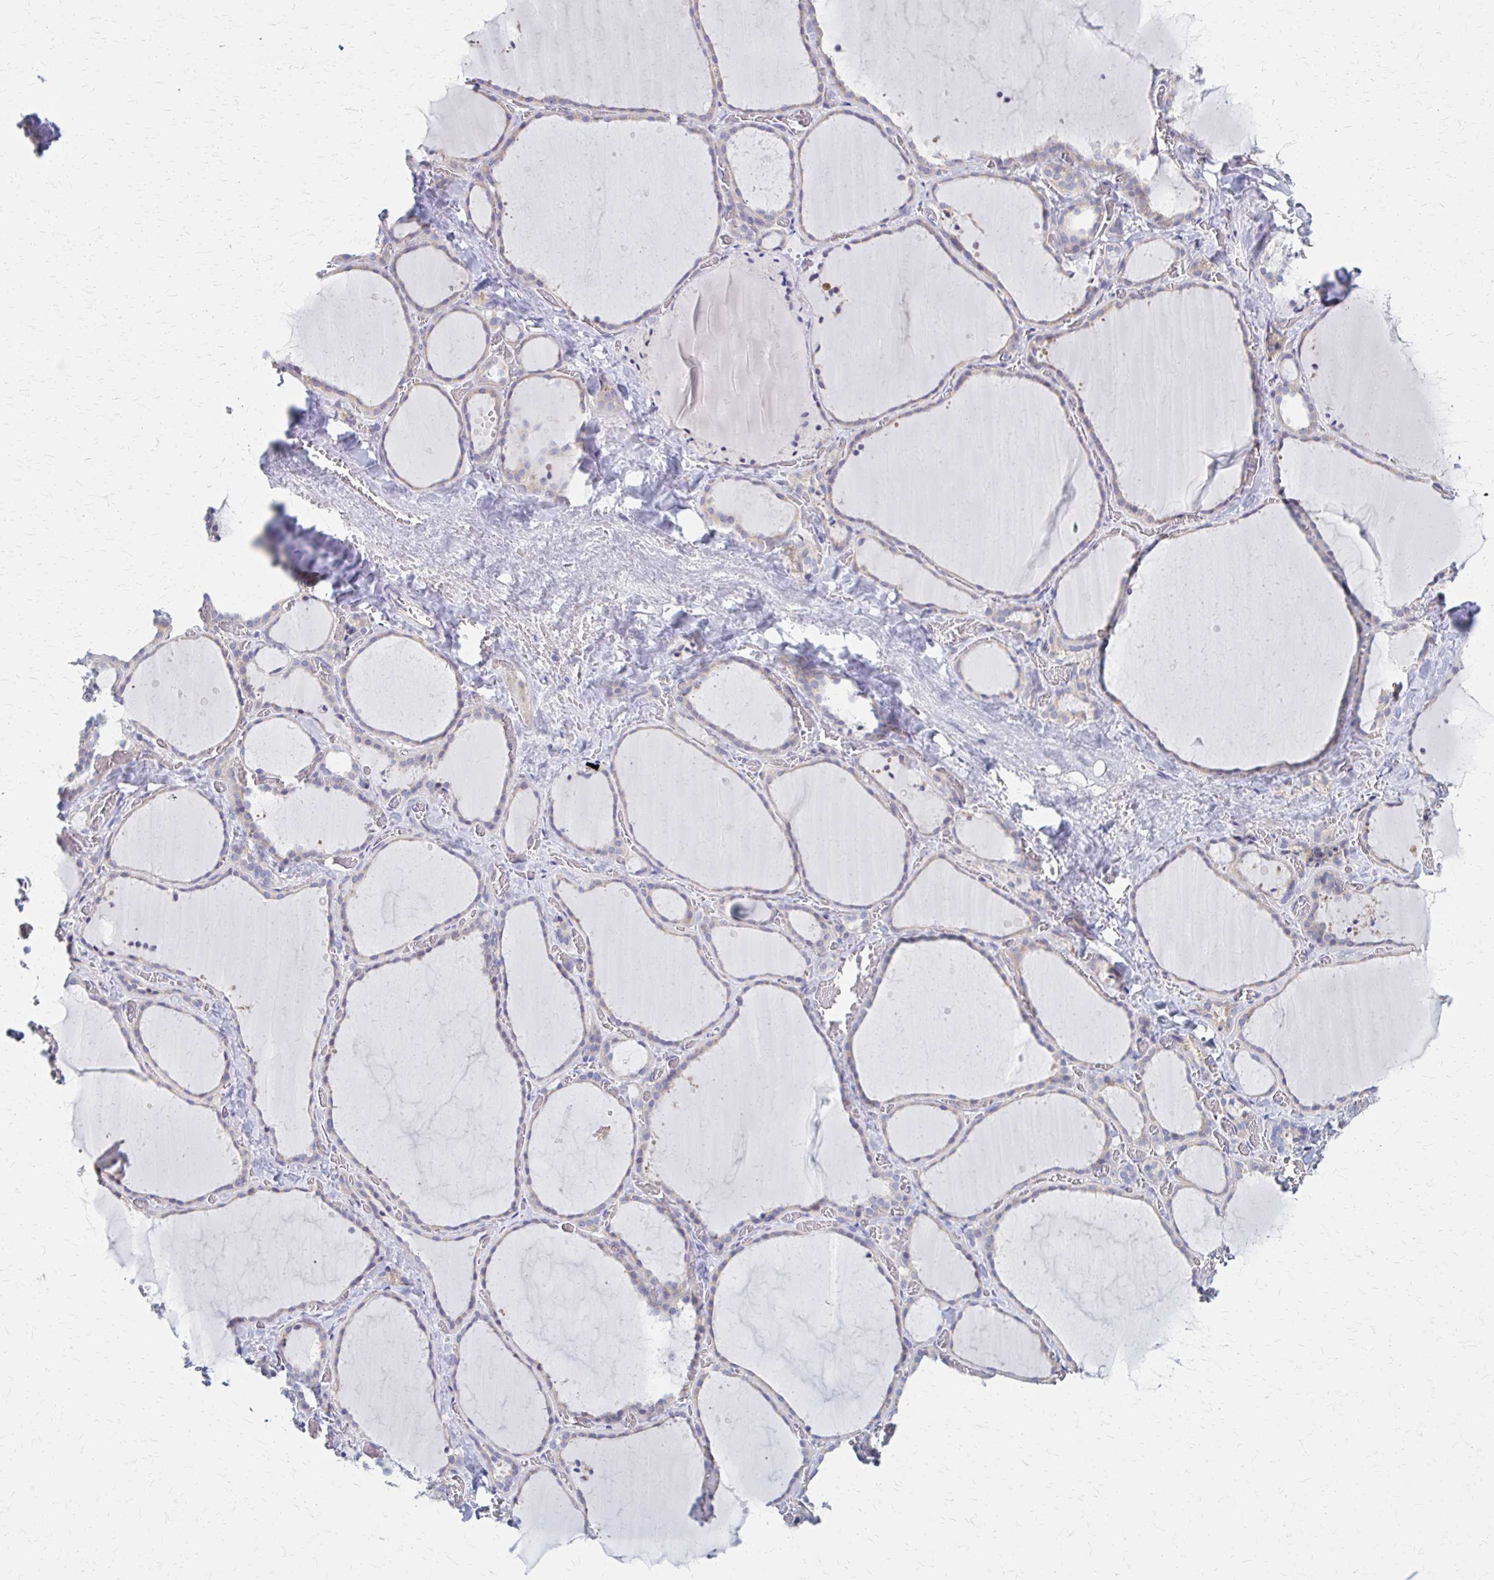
{"staining": {"intensity": "weak", "quantity": "25%-75%", "location": "cytoplasmic/membranous"}, "tissue": "thyroid gland", "cell_type": "Glandular cells", "image_type": "normal", "snomed": [{"axis": "morphology", "description": "Normal tissue, NOS"}, {"axis": "topography", "description": "Thyroid gland"}], "caption": "The histopathology image displays immunohistochemical staining of unremarkable thyroid gland. There is weak cytoplasmic/membranous expression is appreciated in approximately 25%-75% of glandular cells.", "gene": "RPL27A", "patient": {"sex": "female", "age": 36}}